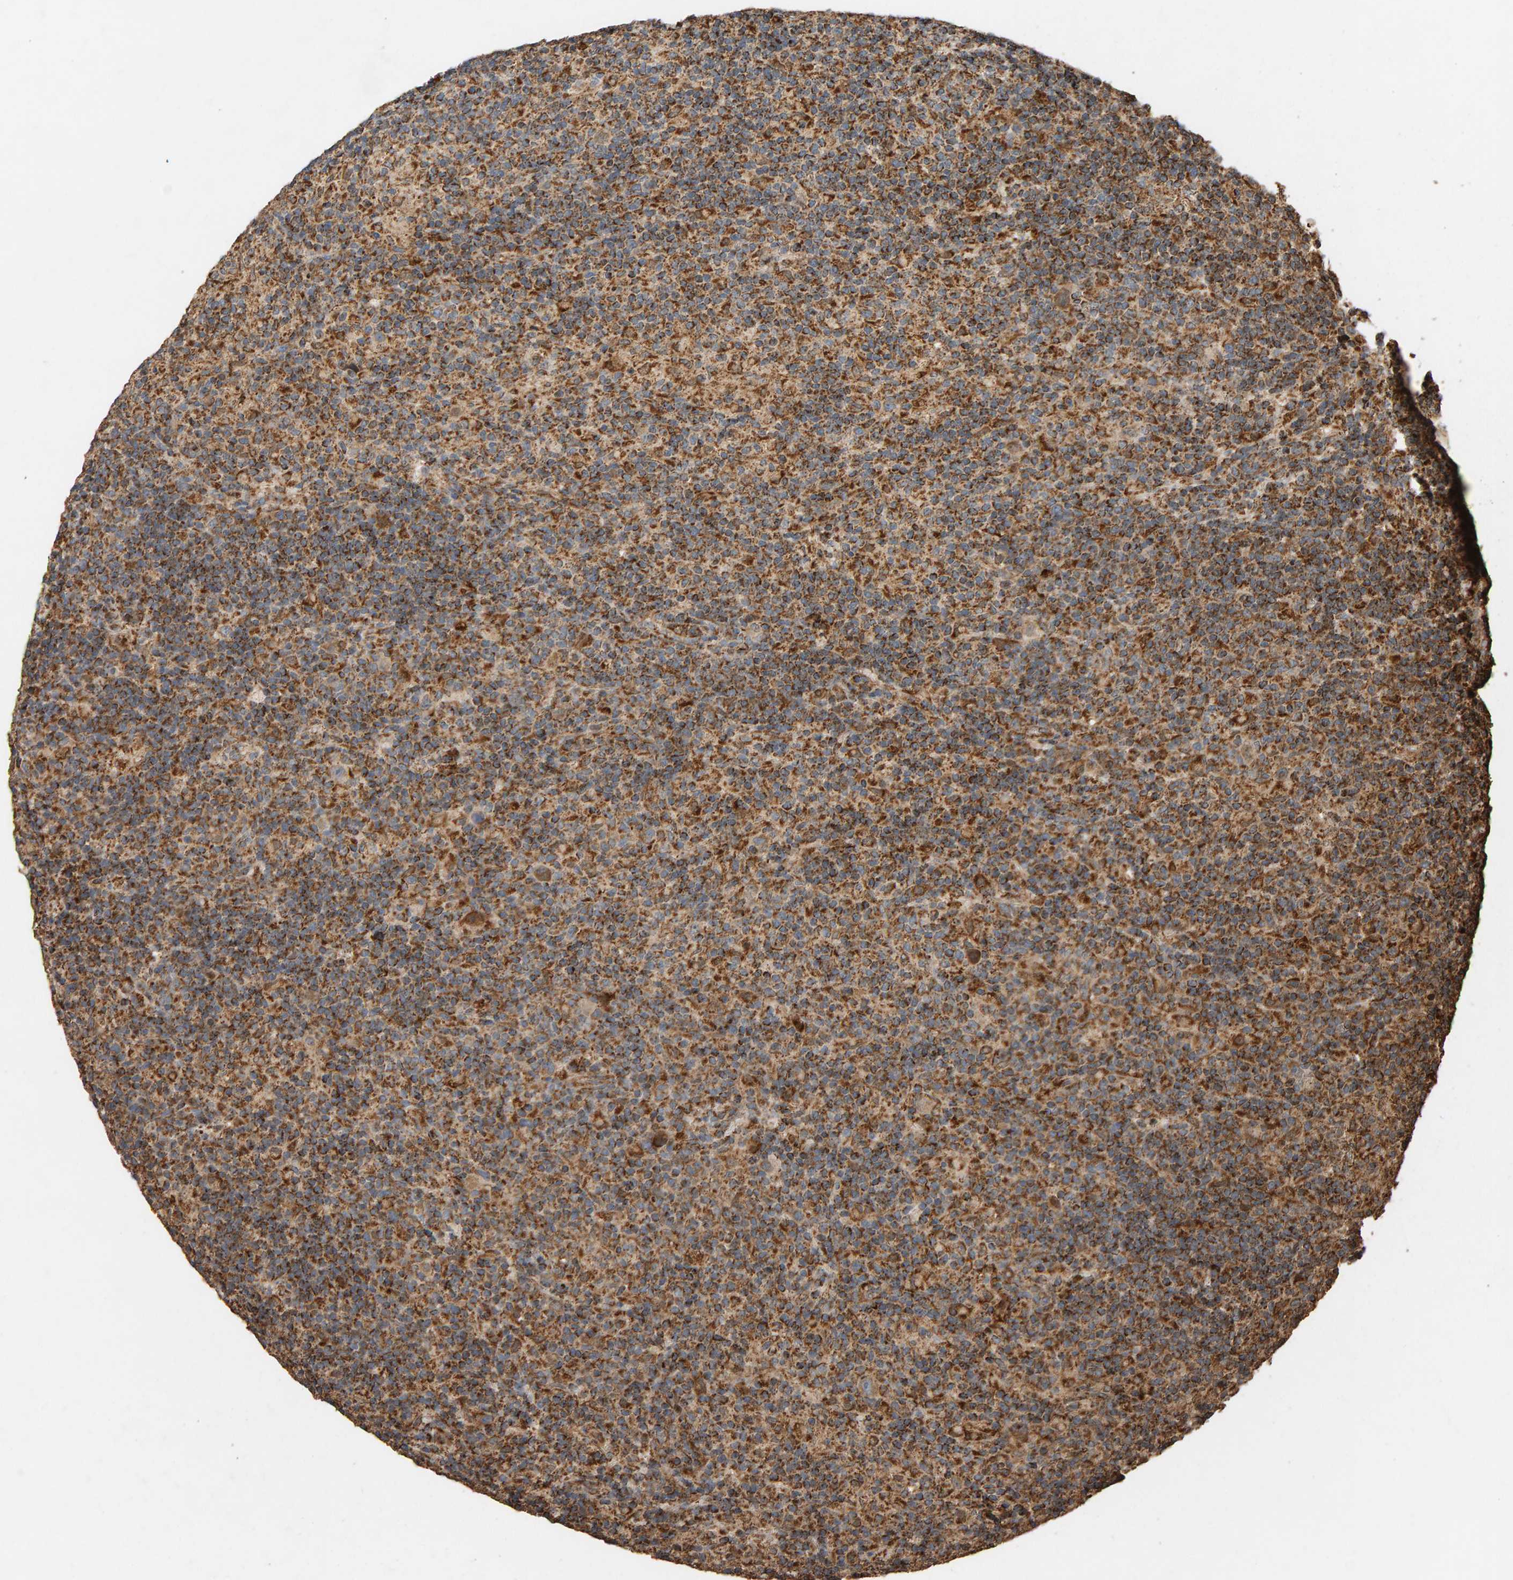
{"staining": {"intensity": "moderate", "quantity": ">75%", "location": "cytoplasmic/membranous"}, "tissue": "lymphoma", "cell_type": "Tumor cells", "image_type": "cancer", "snomed": [{"axis": "morphology", "description": "Hodgkin's disease, NOS"}, {"axis": "topography", "description": "Lymph node"}], "caption": "Hodgkin's disease tissue reveals moderate cytoplasmic/membranous positivity in about >75% of tumor cells", "gene": "GSTK1", "patient": {"sex": "male", "age": 70}}